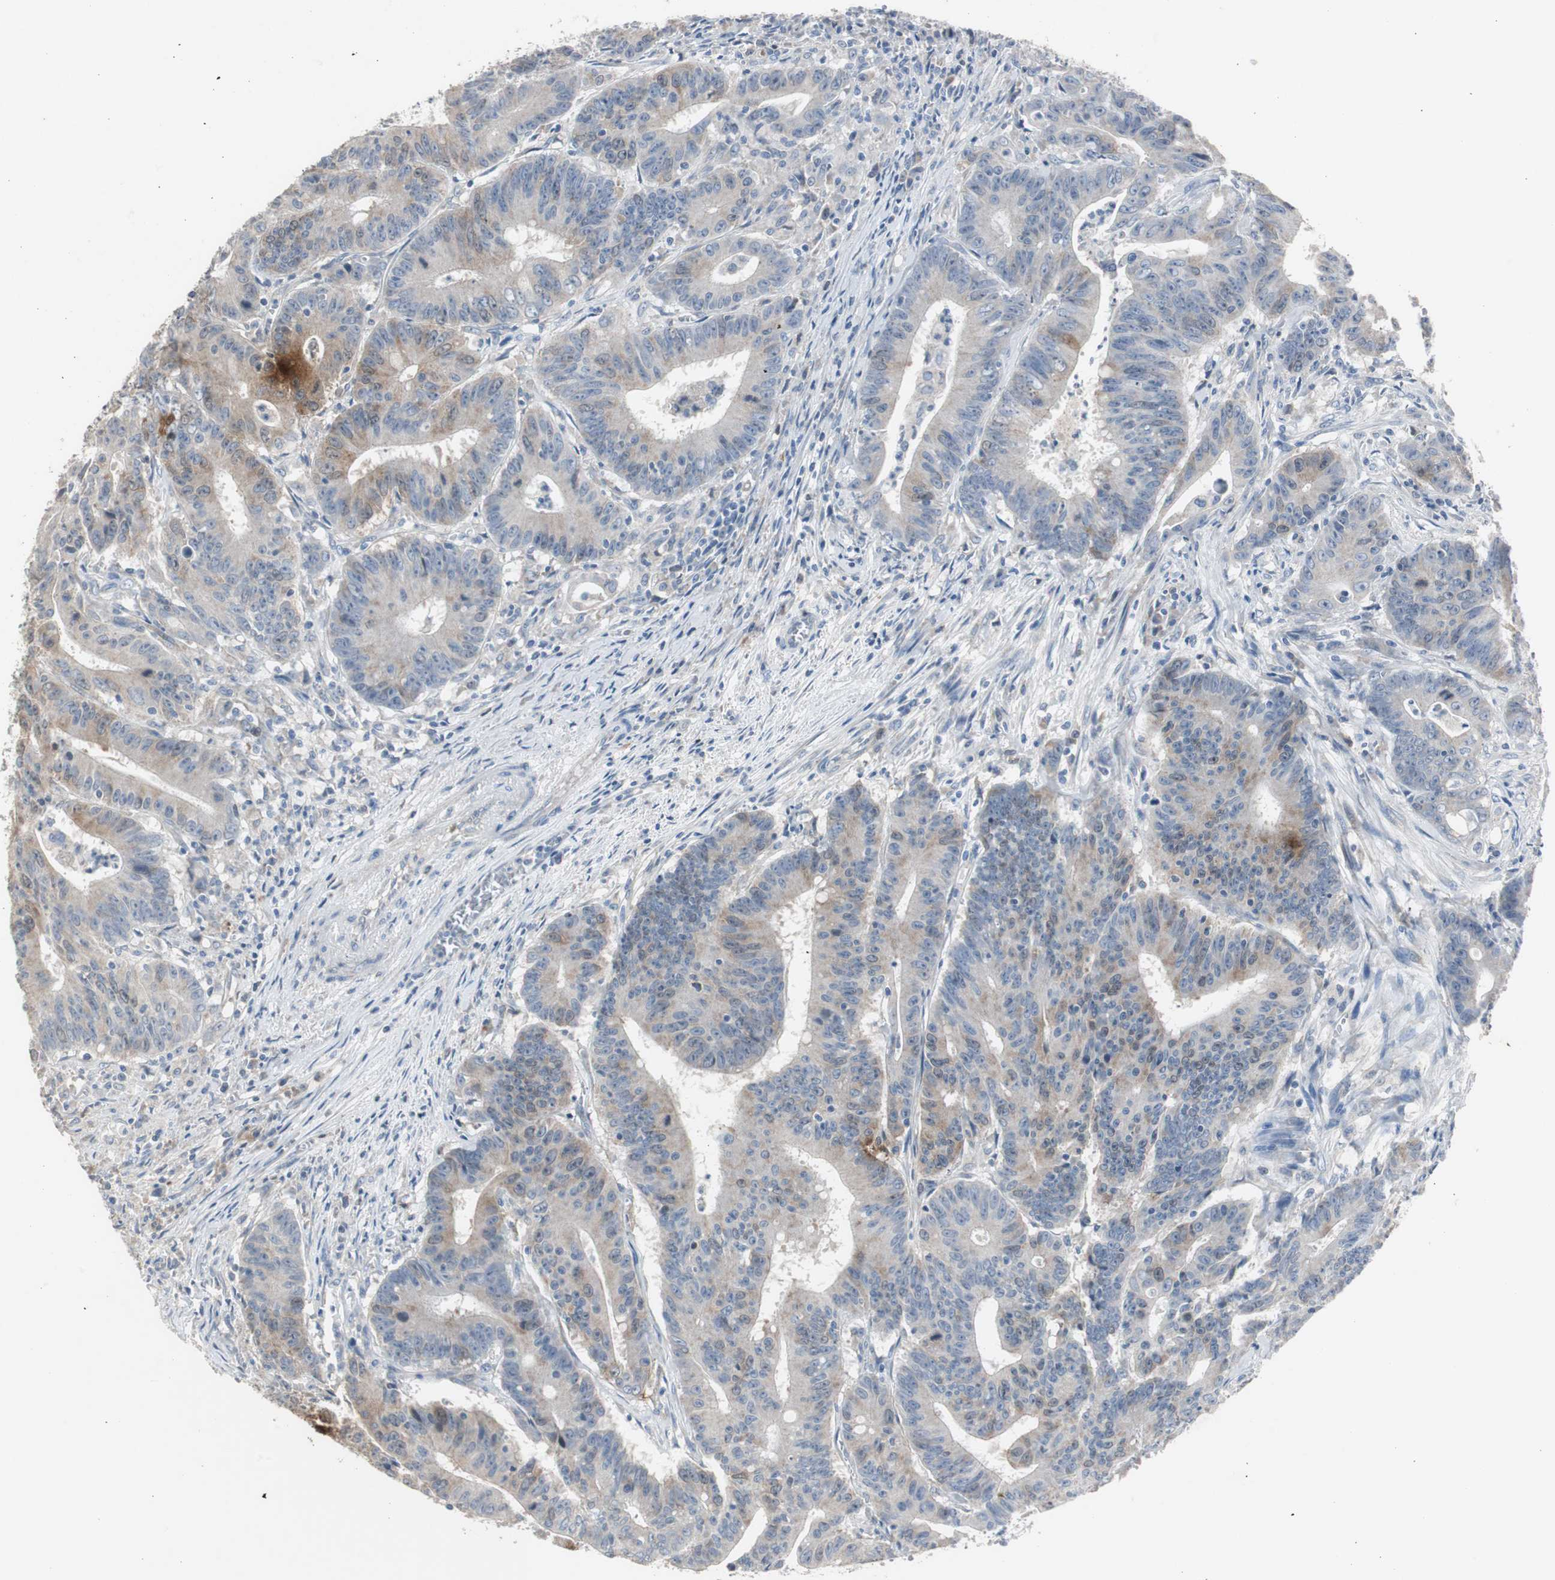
{"staining": {"intensity": "moderate", "quantity": "25%-75%", "location": "cytoplasmic/membranous"}, "tissue": "colorectal cancer", "cell_type": "Tumor cells", "image_type": "cancer", "snomed": [{"axis": "morphology", "description": "Adenocarcinoma, NOS"}, {"axis": "topography", "description": "Colon"}], "caption": "Tumor cells exhibit medium levels of moderate cytoplasmic/membranous staining in about 25%-75% of cells in human colorectal cancer (adenocarcinoma).", "gene": "TK1", "patient": {"sex": "male", "age": 45}}